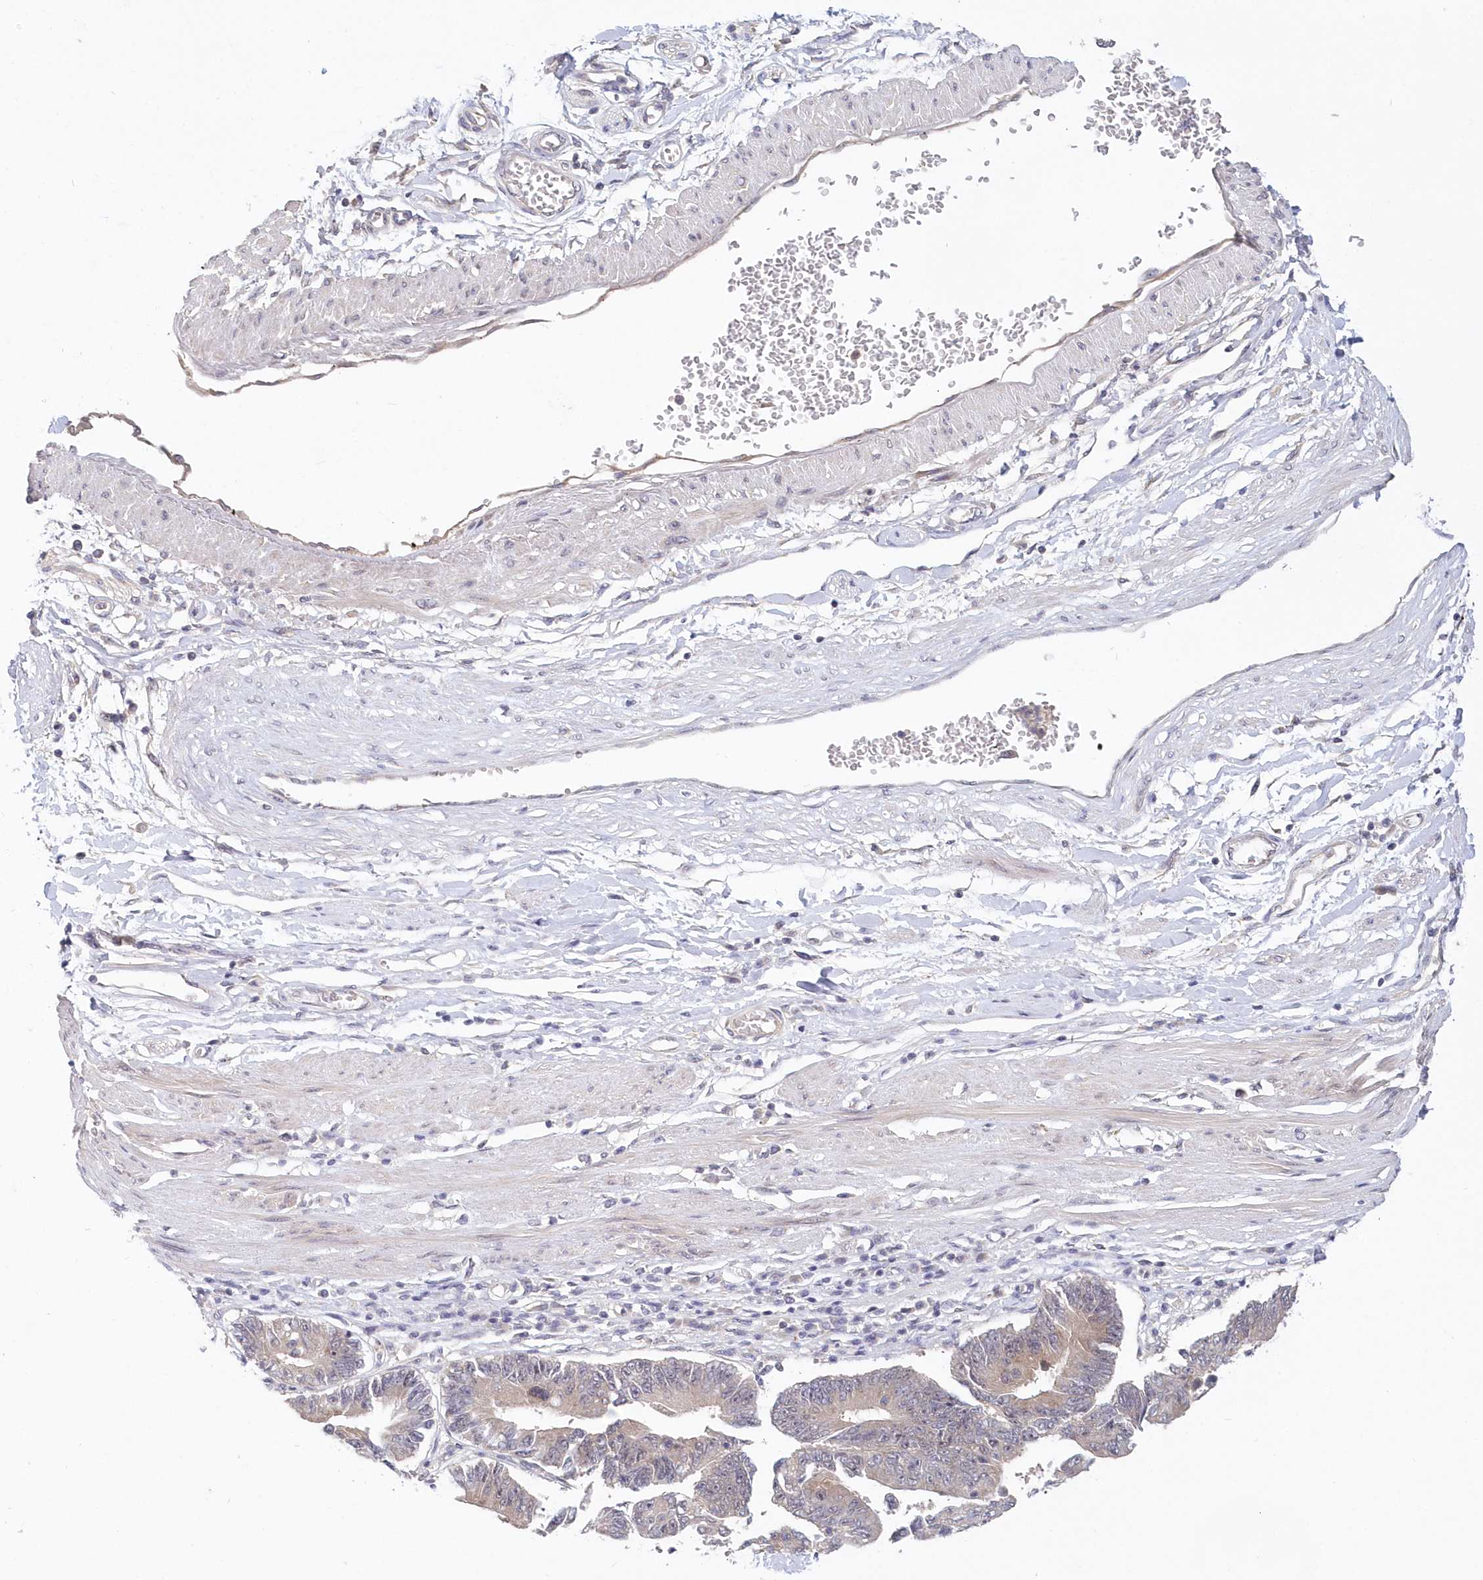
{"staining": {"intensity": "negative", "quantity": "none", "location": "none"}, "tissue": "stomach cancer", "cell_type": "Tumor cells", "image_type": "cancer", "snomed": [{"axis": "morphology", "description": "Adenocarcinoma, NOS"}, {"axis": "topography", "description": "Stomach"}], "caption": "High magnification brightfield microscopy of stomach adenocarcinoma stained with DAB (brown) and counterstained with hematoxylin (blue): tumor cells show no significant expression.", "gene": "KATNA1", "patient": {"sex": "male", "age": 59}}